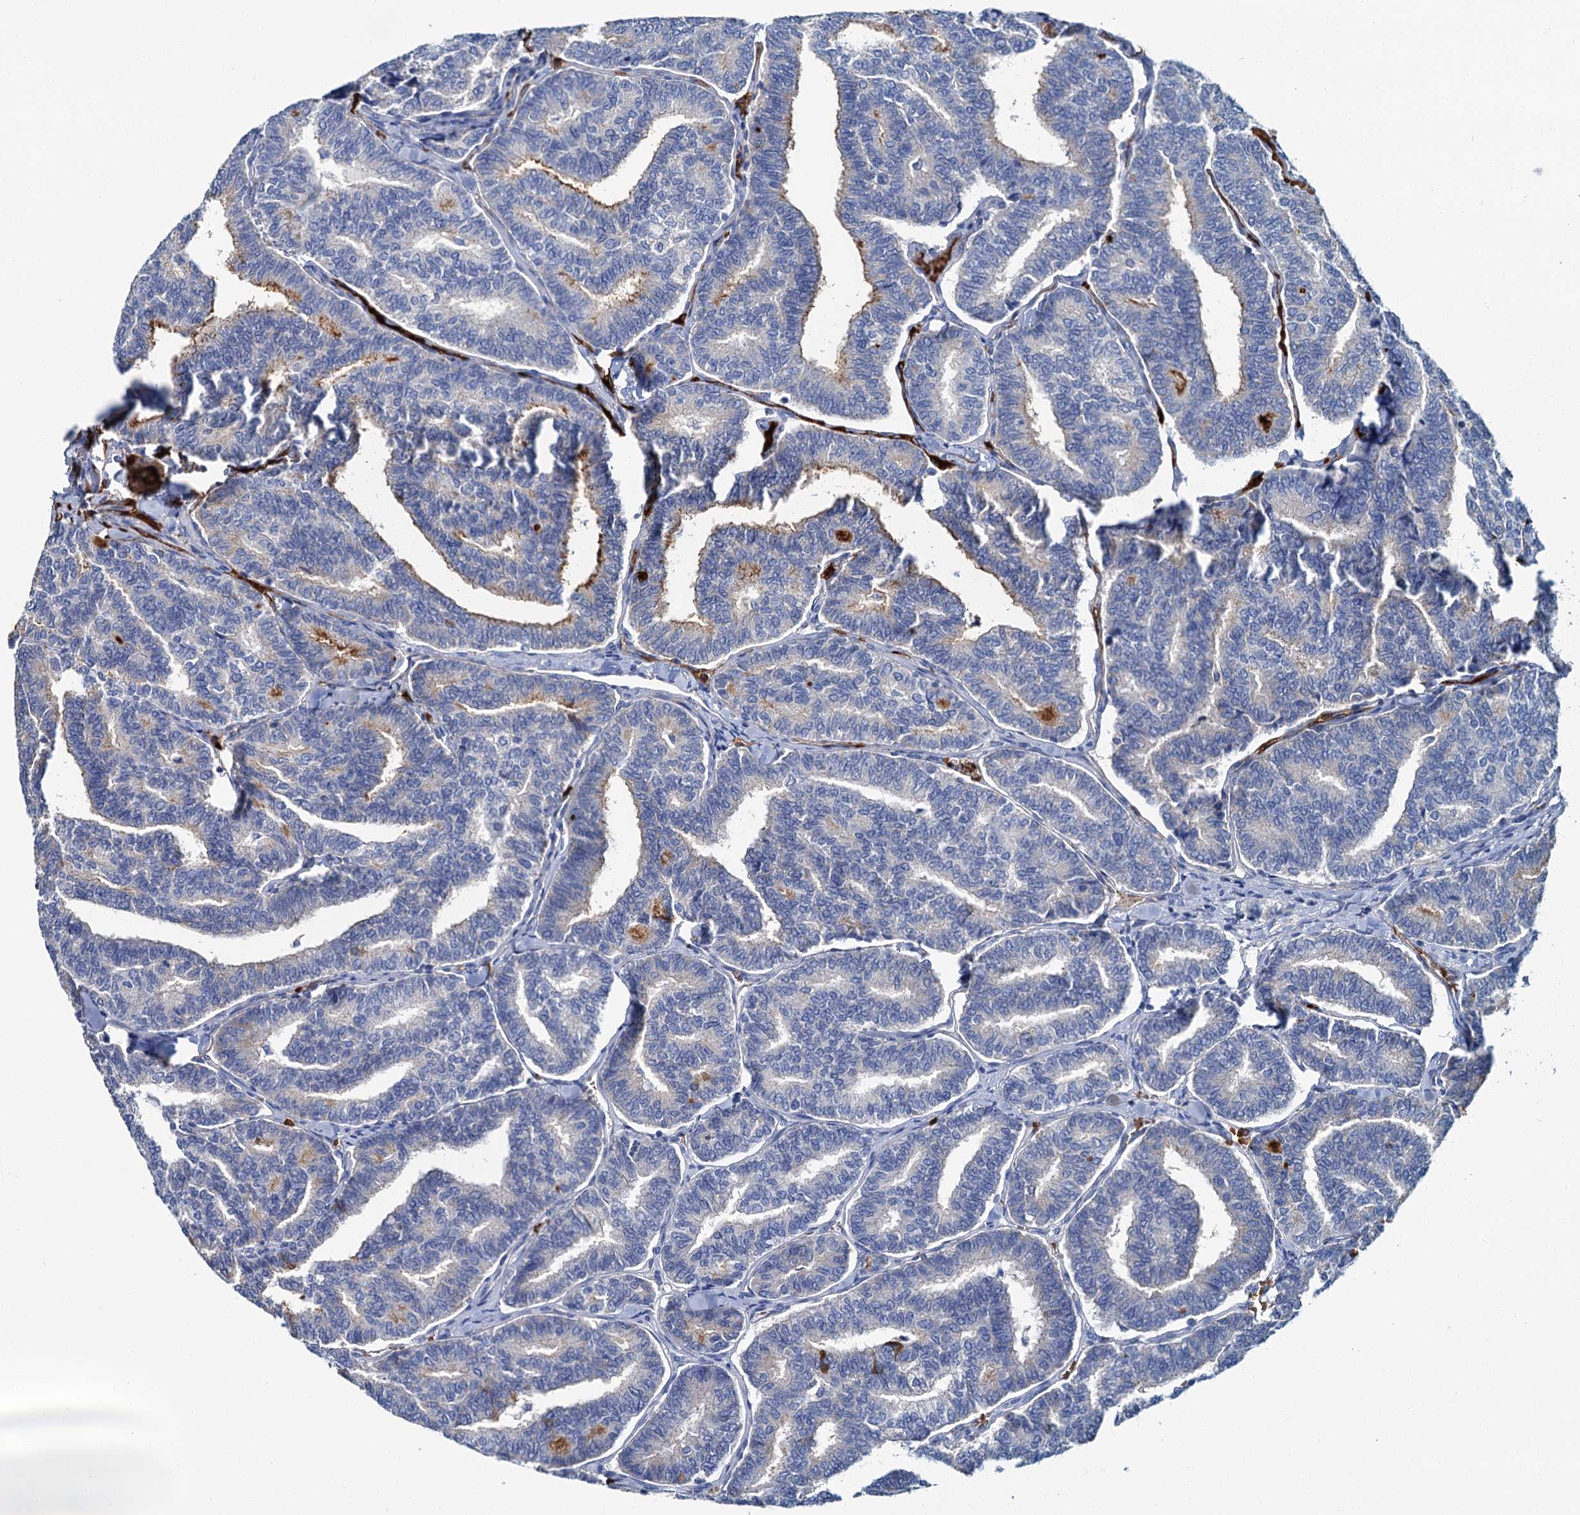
{"staining": {"intensity": "moderate", "quantity": "<25%", "location": "cytoplasmic/membranous"}, "tissue": "thyroid cancer", "cell_type": "Tumor cells", "image_type": "cancer", "snomed": [{"axis": "morphology", "description": "Papillary adenocarcinoma, NOS"}, {"axis": "topography", "description": "Thyroid gland"}], "caption": "Brown immunohistochemical staining in thyroid cancer shows moderate cytoplasmic/membranous expression in about <25% of tumor cells.", "gene": "ATG2A", "patient": {"sex": "female", "age": 35}}